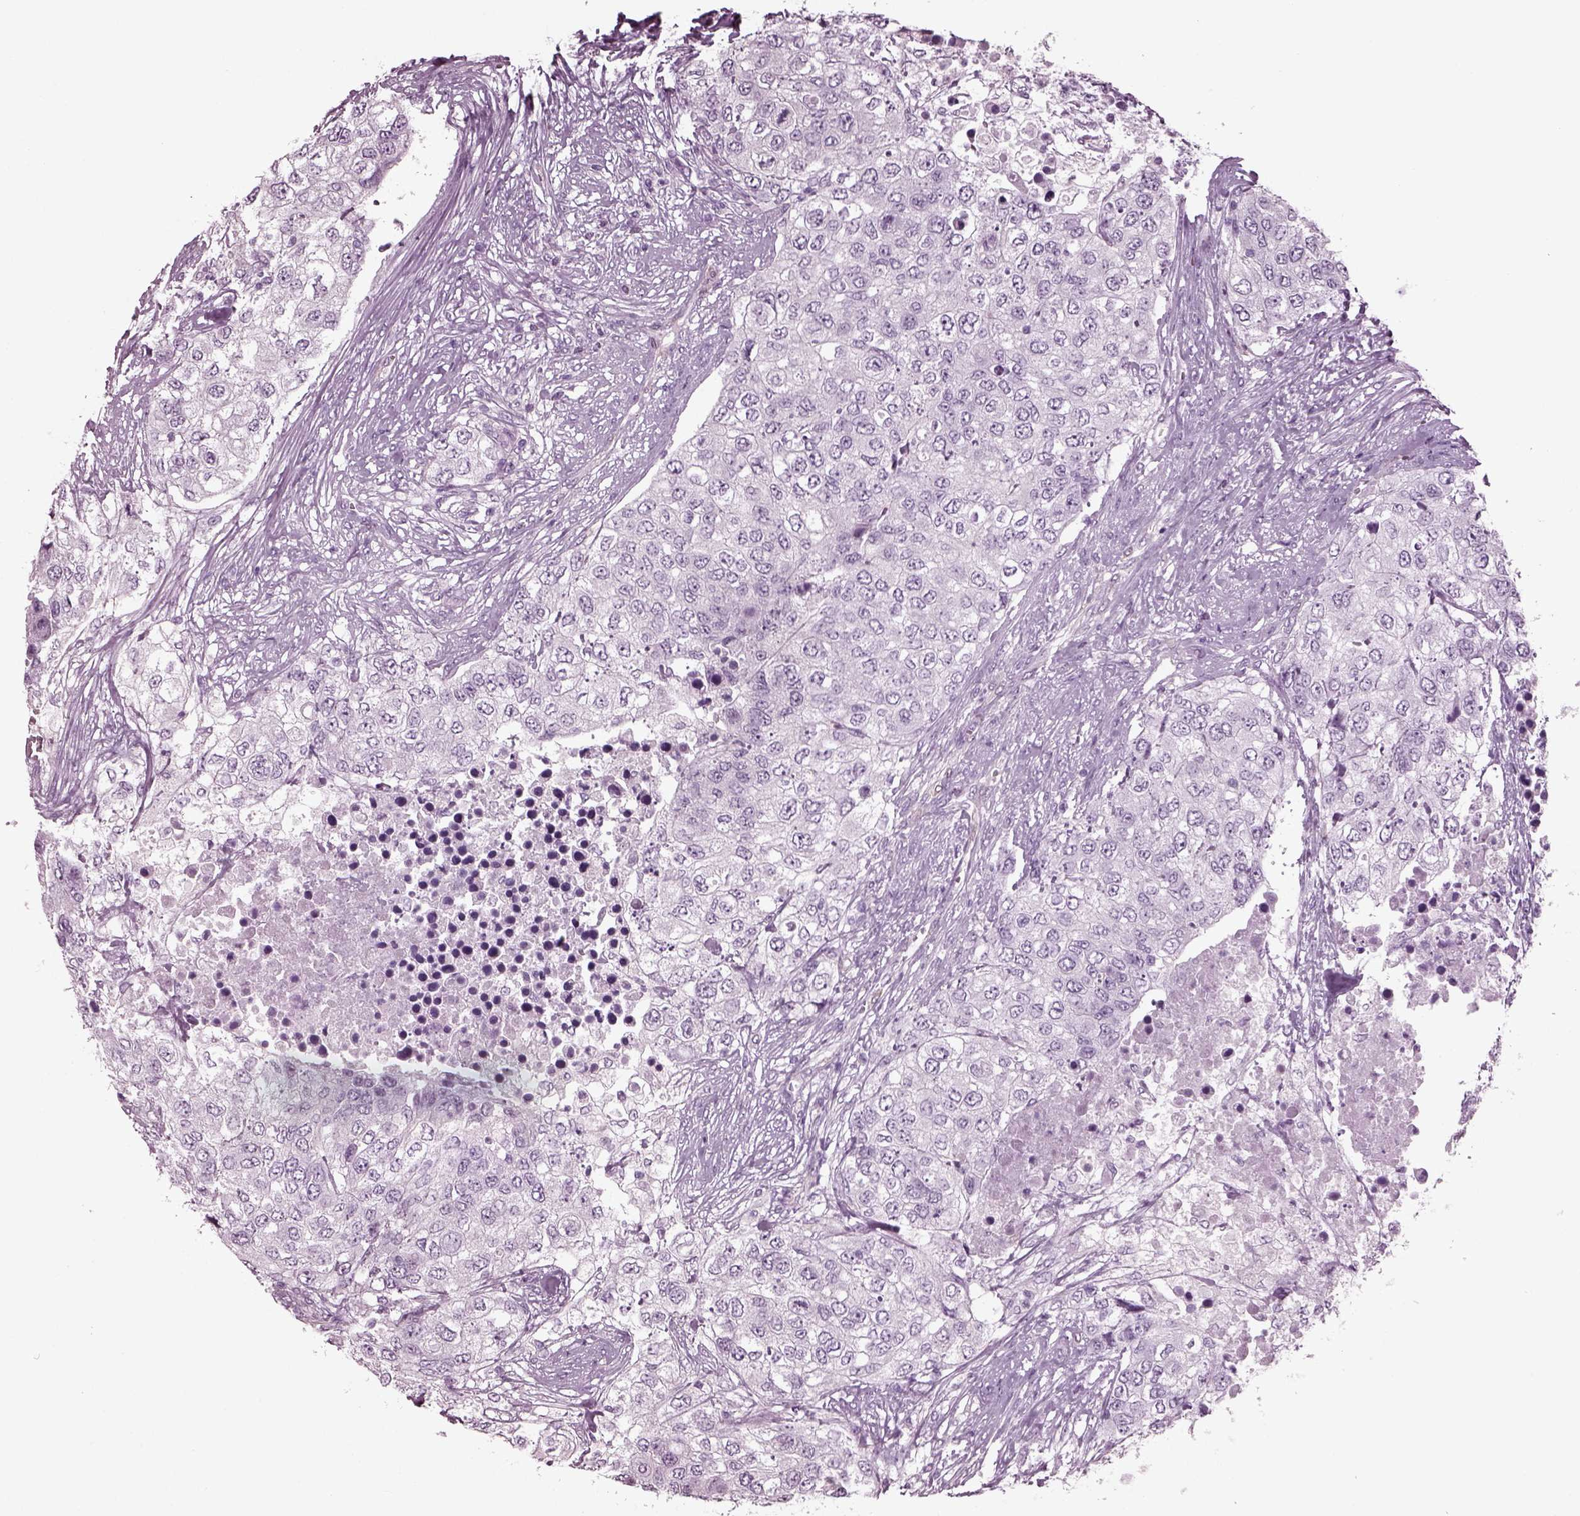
{"staining": {"intensity": "negative", "quantity": "none", "location": "none"}, "tissue": "urothelial cancer", "cell_type": "Tumor cells", "image_type": "cancer", "snomed": [{"axis": "morphology", "description": "Urothelial carcinoma, High grade"}, {"axis": "topography", "description": "Urinary bladder"}], "caption": "The image shows no significant staining in tumor cells of high-grade urothelial carcinoma. (DAB IHC visualized using brightfield microscopy, high magnification).", "gene": "TPPP2", "patient": {"sex": "female", "age": 78}}